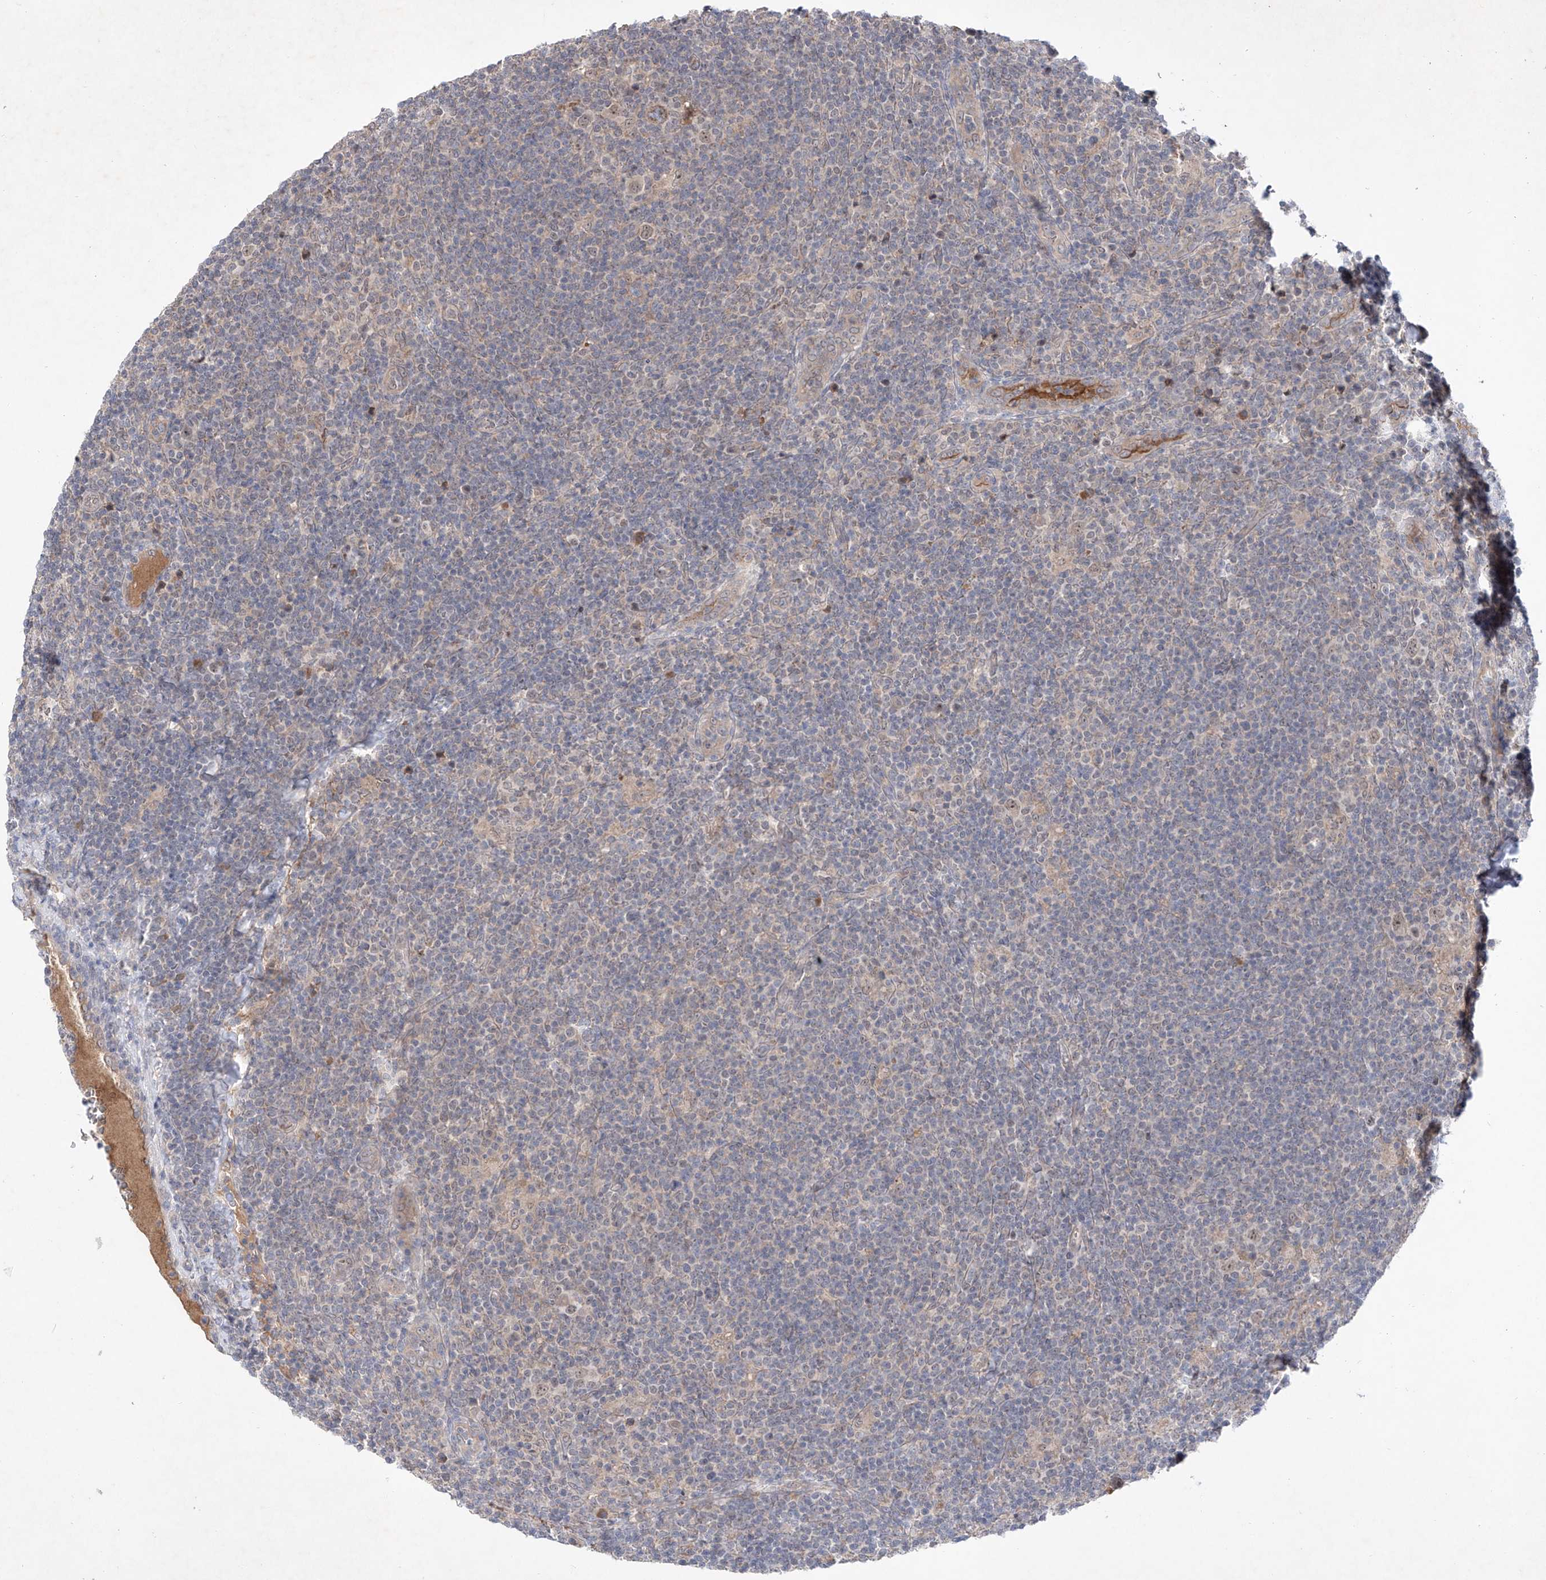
{"staining": {"intensity": "weak", "quantity": ">75%", "location": "cytoplasmic/membranous,nuclear"}, "tissue": "lymphoma", "cell_type": "Tumor cells", "image_type": "cancer", "snomed": [{"axis": "morphology", "description": "Hodgkin's disease, NOS"}, {"axis": "topography", "description": "Lymph node"}], "caption": "Weak cytoplasmic/membranous and nuclear protein positivity is present in about >75% of tumor cells in Hodgkin's disease. (brown staining indicates protein expression, while blue staining denotes nuclei).", "gene": "FAM135A", "patient": {"sex": "female", "age": 57}}